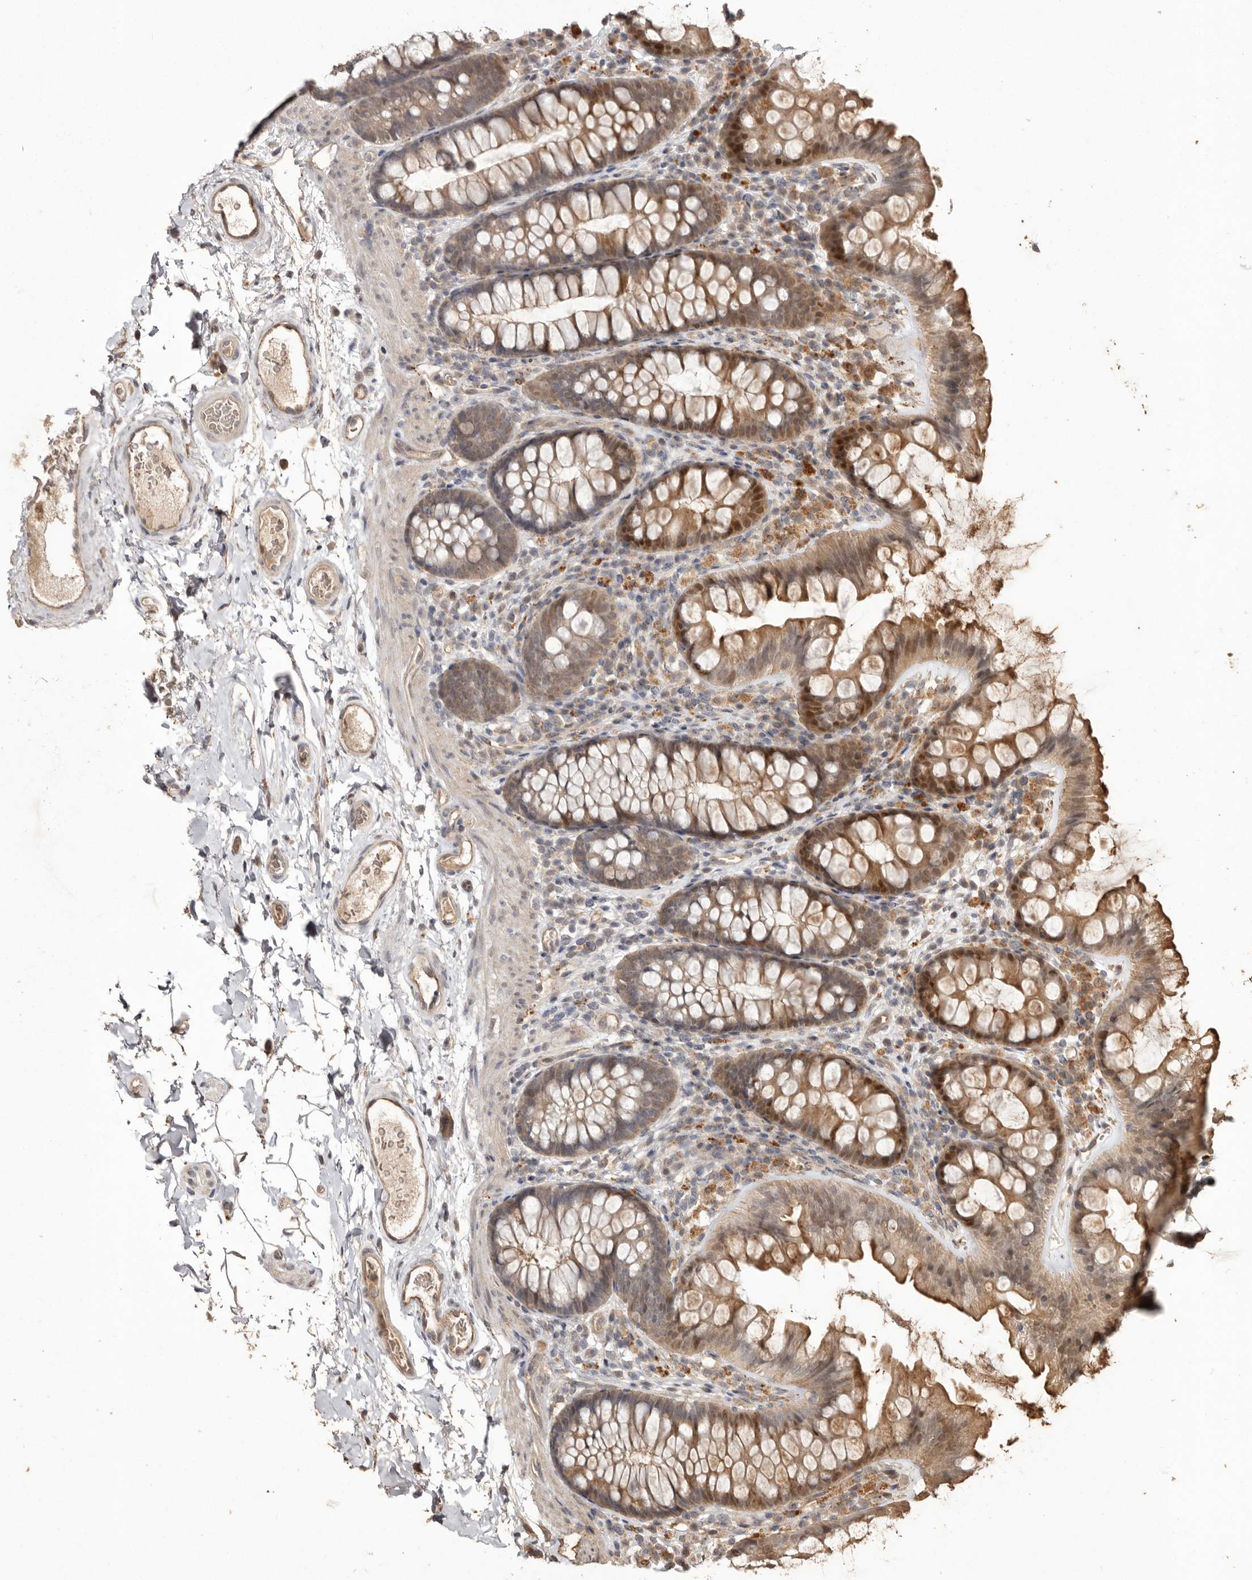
{"staining": {"intensity": "moderate", "quantity": ">75%", "location": "cytoplasmic/membranous"}, "tissue": "colon", "cell_type": "Endothelial cells", "image_type": "normal", "snomed": [{"axis": "morphology", "description": "Normal tissue, NOS"}, {"axis": "topography", "description": "Colon"}], "caption": "Moderate cytoplasmic/membranous expression for a protein is identified in approximately >75% of endothelial cells of normal colon using IHC.", "gene": "NUP43", "patient": {"sex": "female", "age": 62}}